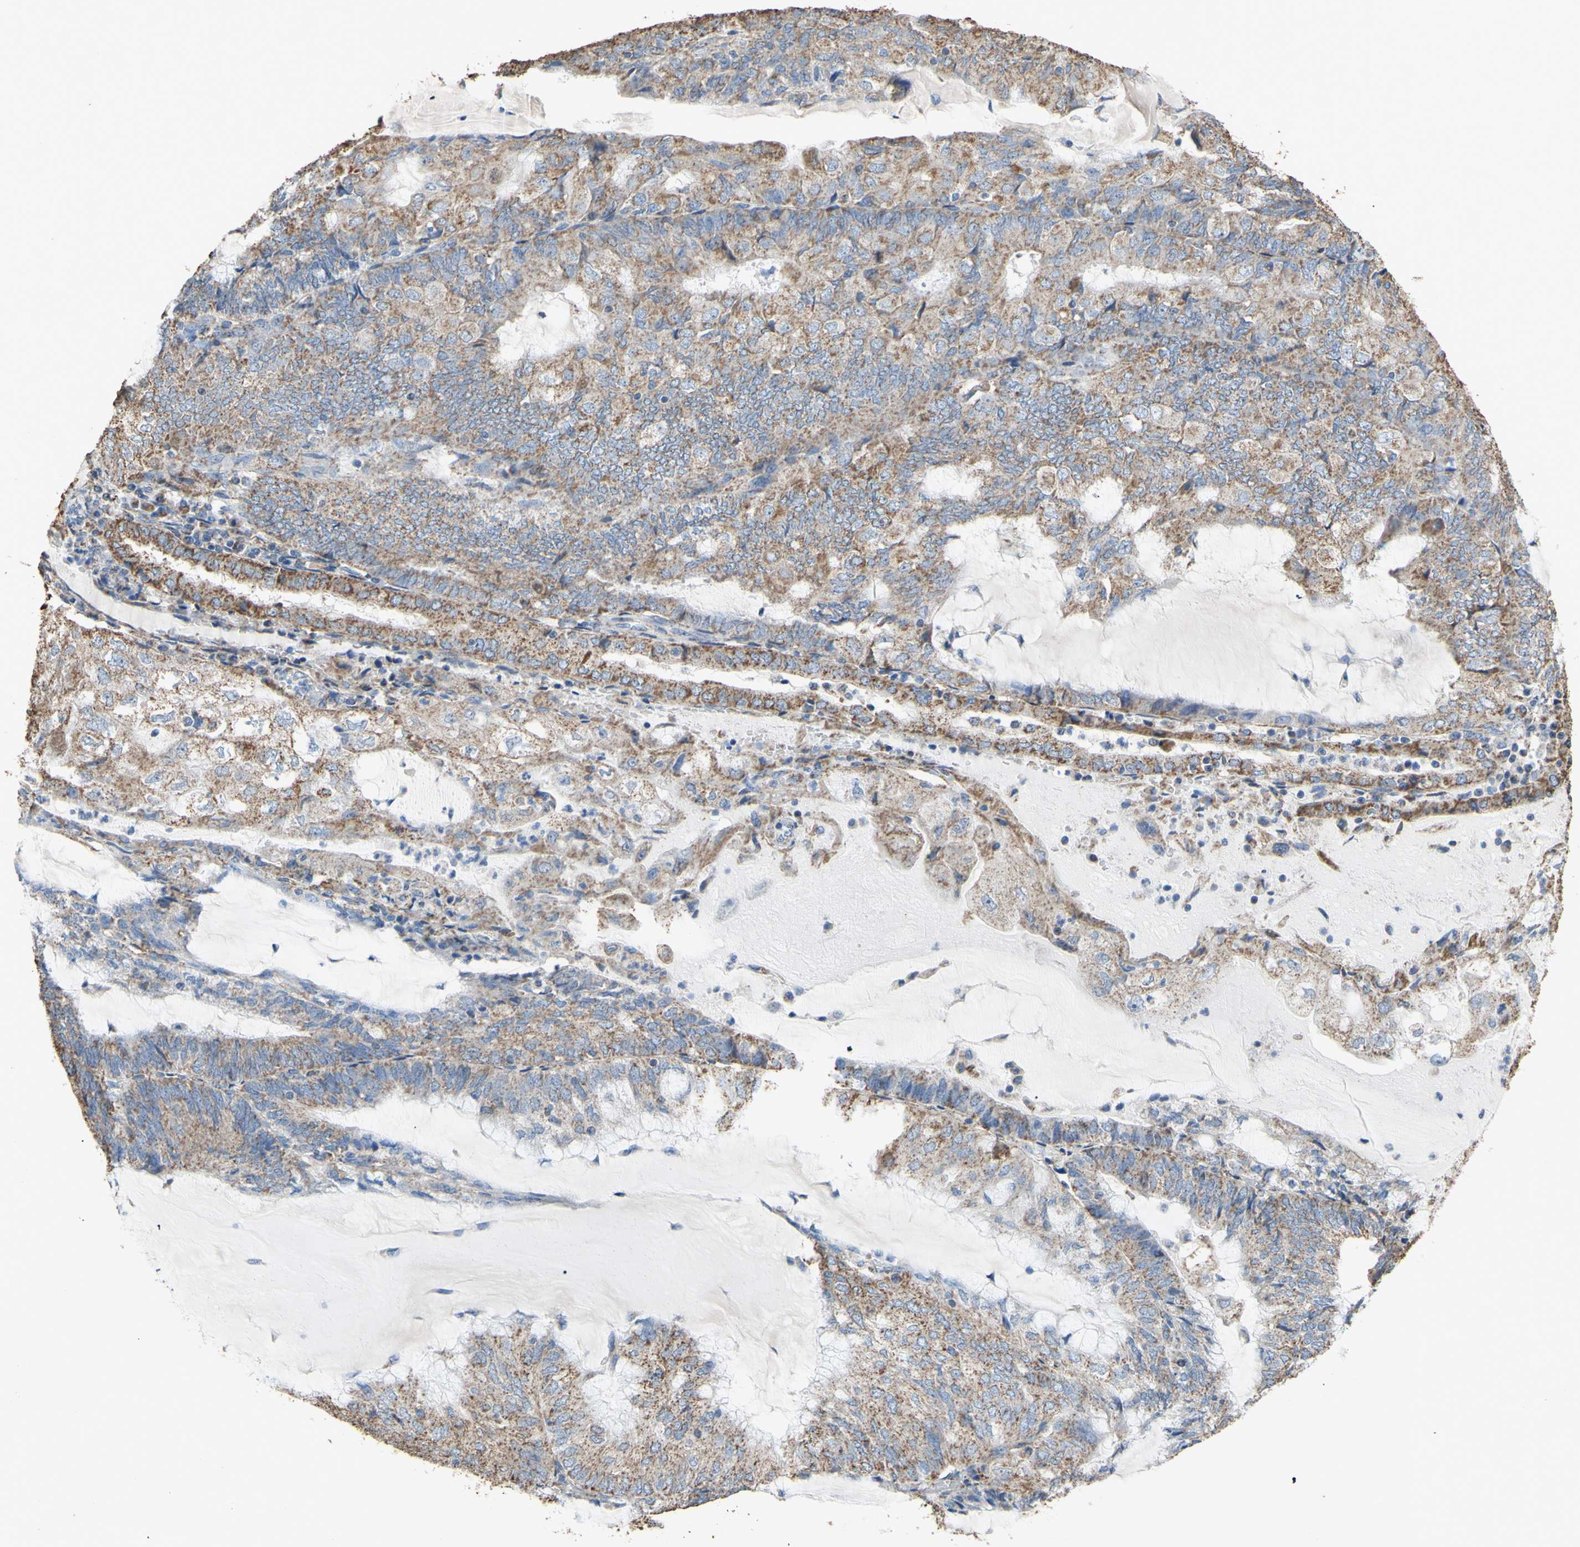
{"staining": {"intensity": "weak", "quantity": ">75%", "location": "cytoplasmic/membranous"}, "tissue": "endometrial cancer", "cell_type": "Tumor cells", "image_type": "cancer", "snomed": [{"axis": "morphology", "description": "Adenocarcinoma, NOS"}, {"axis": "topography", "description": "Endometrium"}], "caption": "A brown stain shows weak cytoplasmic/membranous positivity of a protein in human endometrial cancer tumor cells.", "gene": "CMKLR2", "patient": {"sex": "female", "age": 81}}